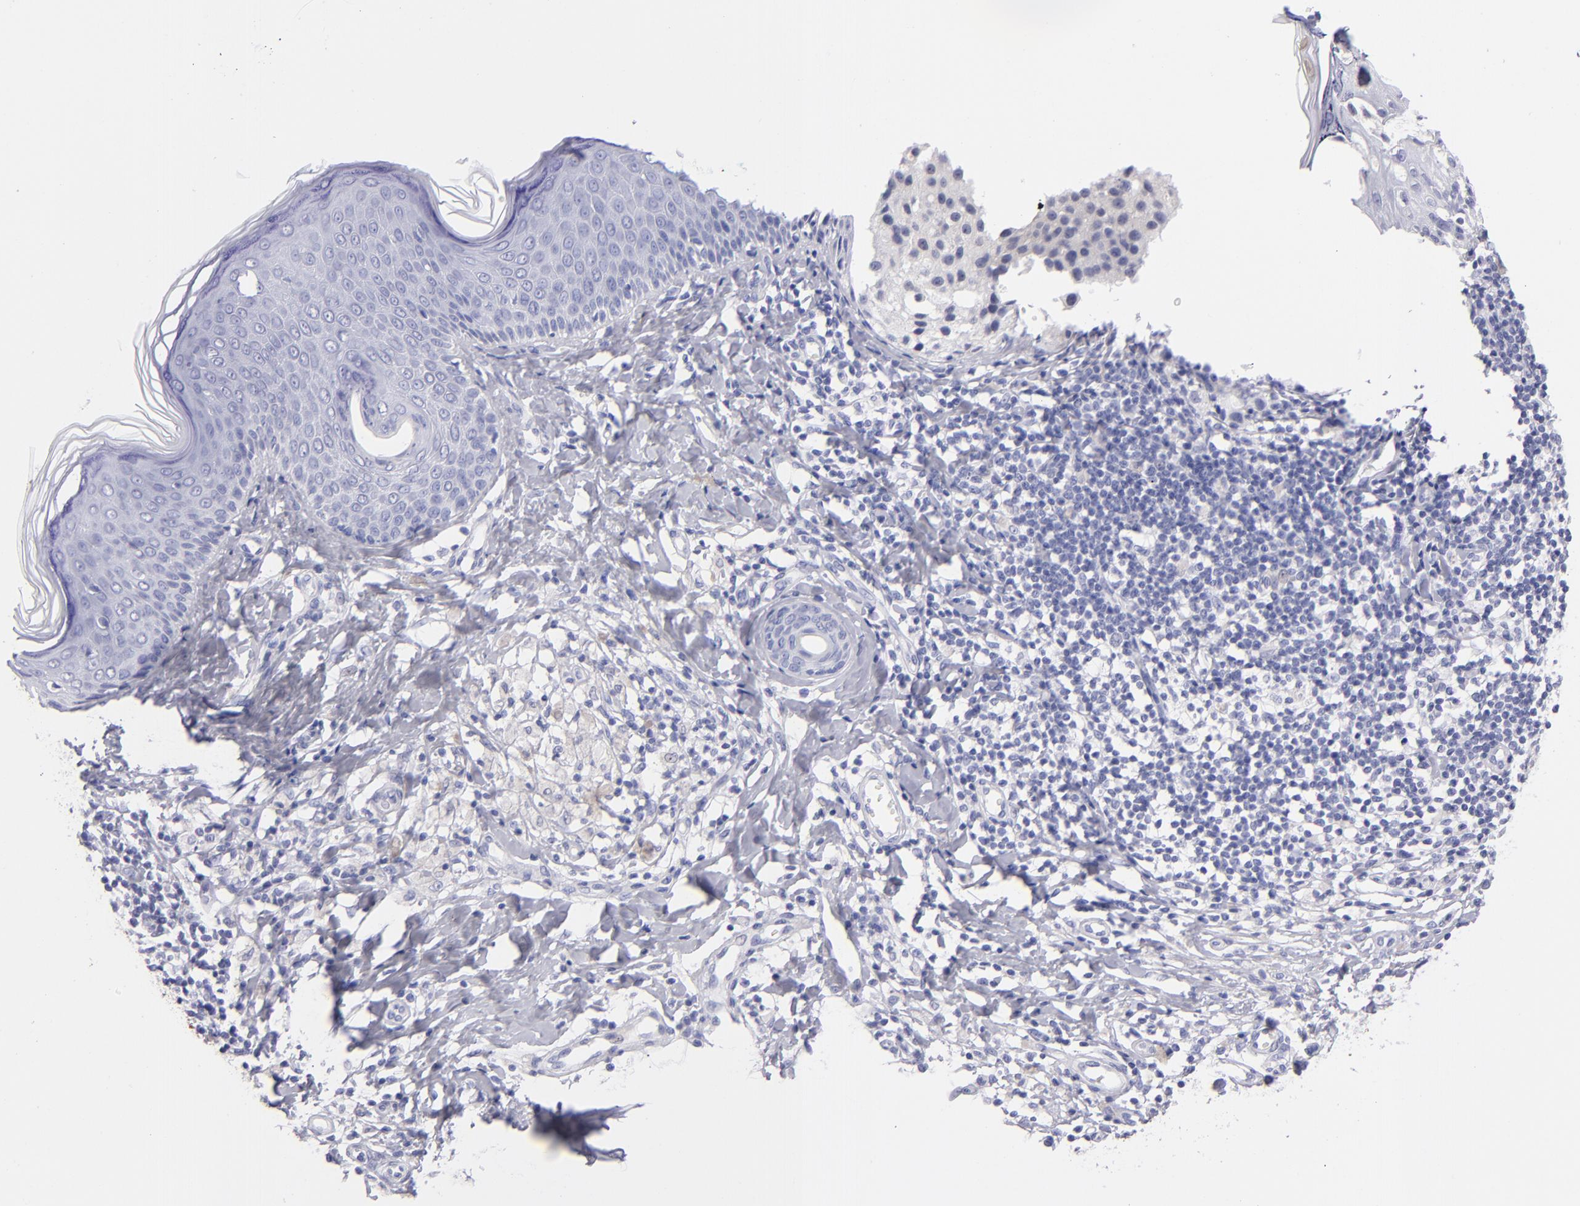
{"staining": {"intensity": "negative", "quantity": "none", "location": "none"}, "tissue": "melanoma", "cell_type": "Tumor cells", "image_type": "cancer", "snomed": [{"axis": "morphology", "description": "Malignant melanoma, NOS"}, {"axis": "topography", "description": "Skin"}], "caption": "The image exhibits no significant positivity in tumor cells of malignant melanoma. (DAB immunohistochemistry (IHC) visualized using brightfield microscopy, high magnification).", "gene": "PRPH", "patient": {"sex": "male", "age": 23}}